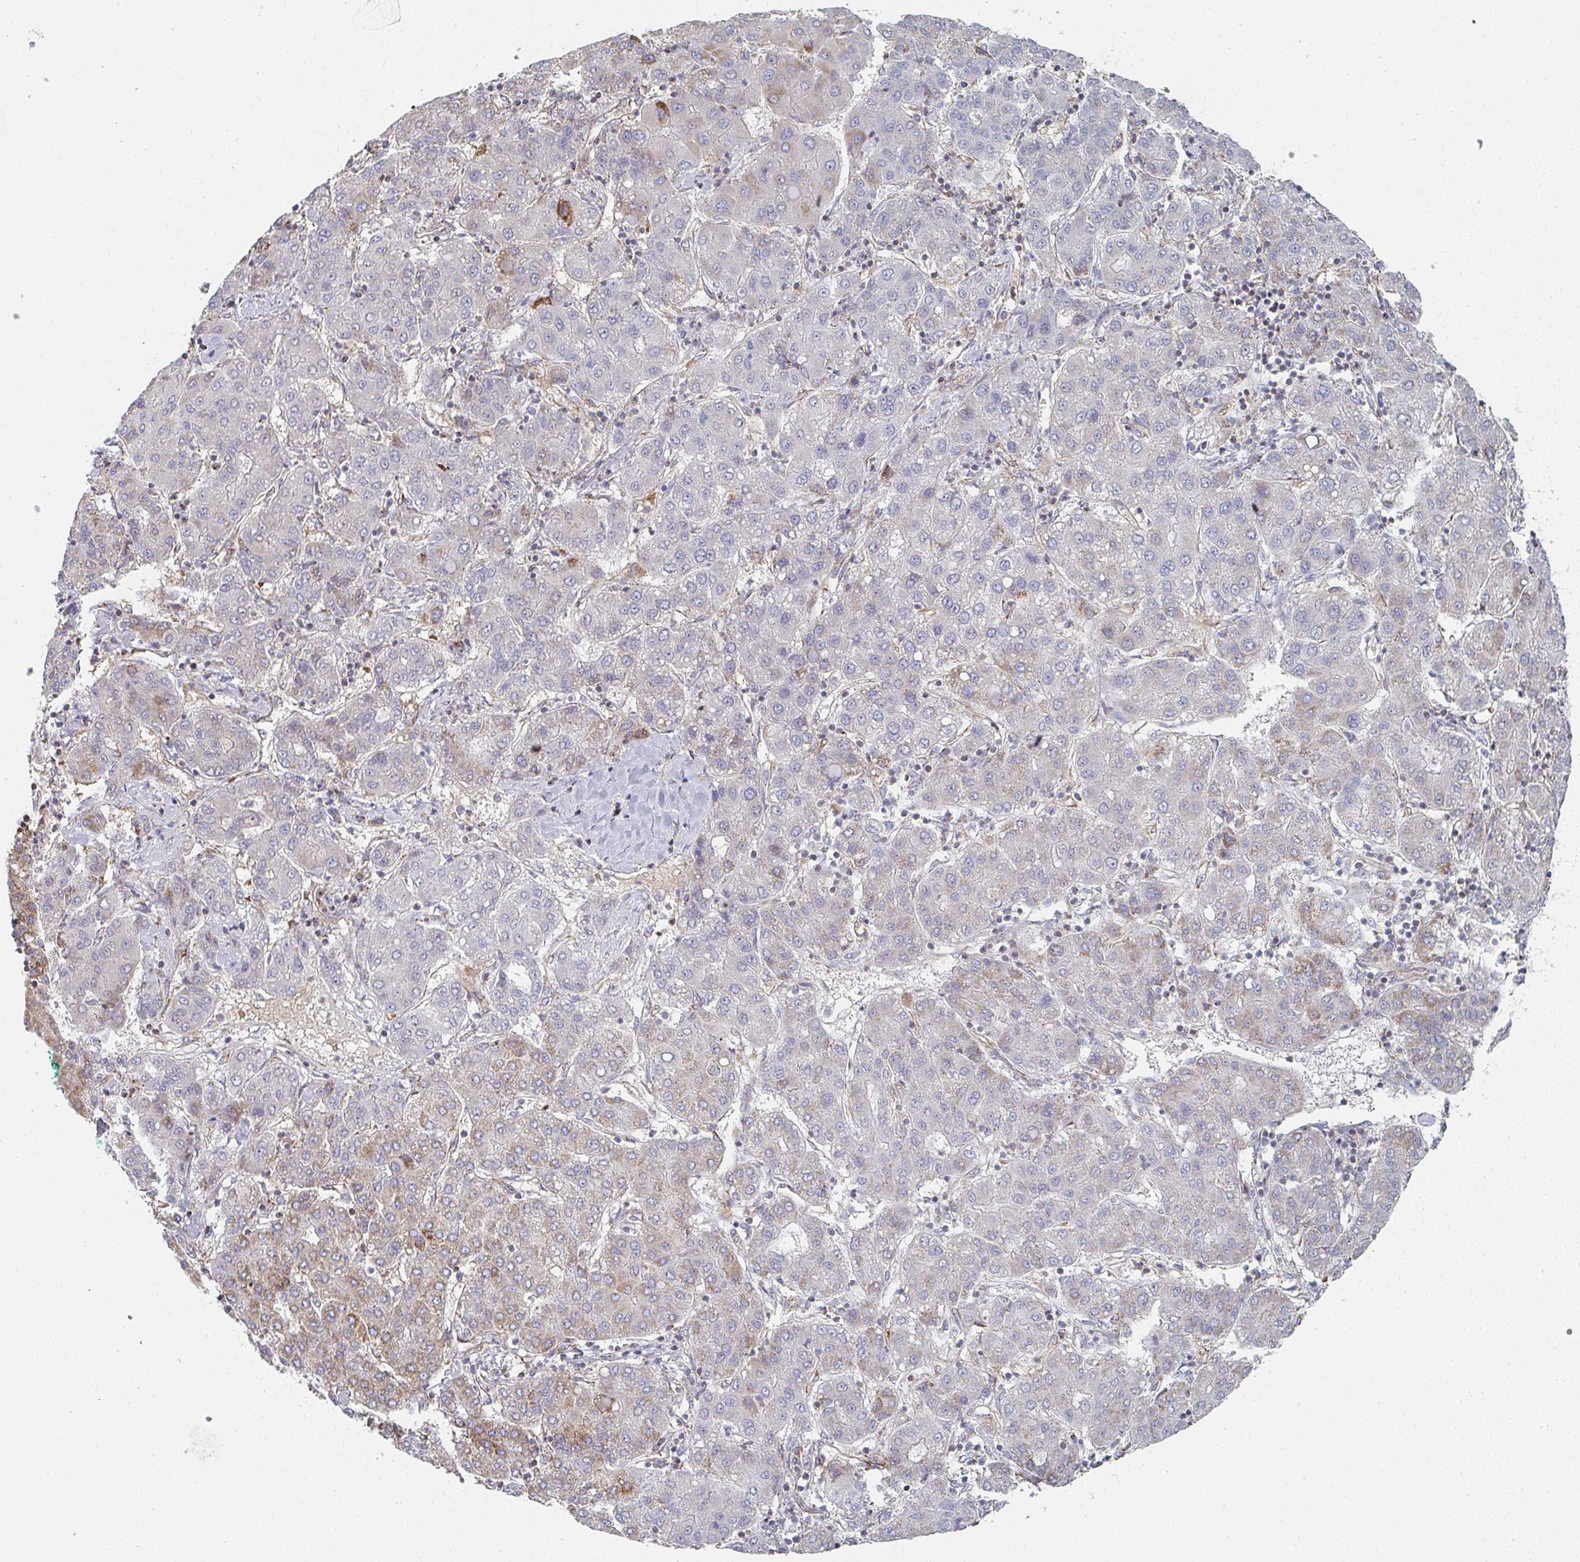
{"staining": {"intensity": "moderate", "quantity": "<25%", "location": "cytoplasmic/membranous"}, "tissue": "liver cancer", "cell_type": "Tumor cells", "image_type": "cancer", "snomed": [{"axis": "morphology", "description": "Carcinoma, Hepatocellular, NOS"}, {"axis": "topography", "description": "Liver"}], "caption": "Protein staining of liver cancer tissue exhibits moderate cytoplasmic/membranous expression in approximately <25% of tumor cells.", "gene": "ZNF526", "patient": {"sex": "male", "age": 65}}